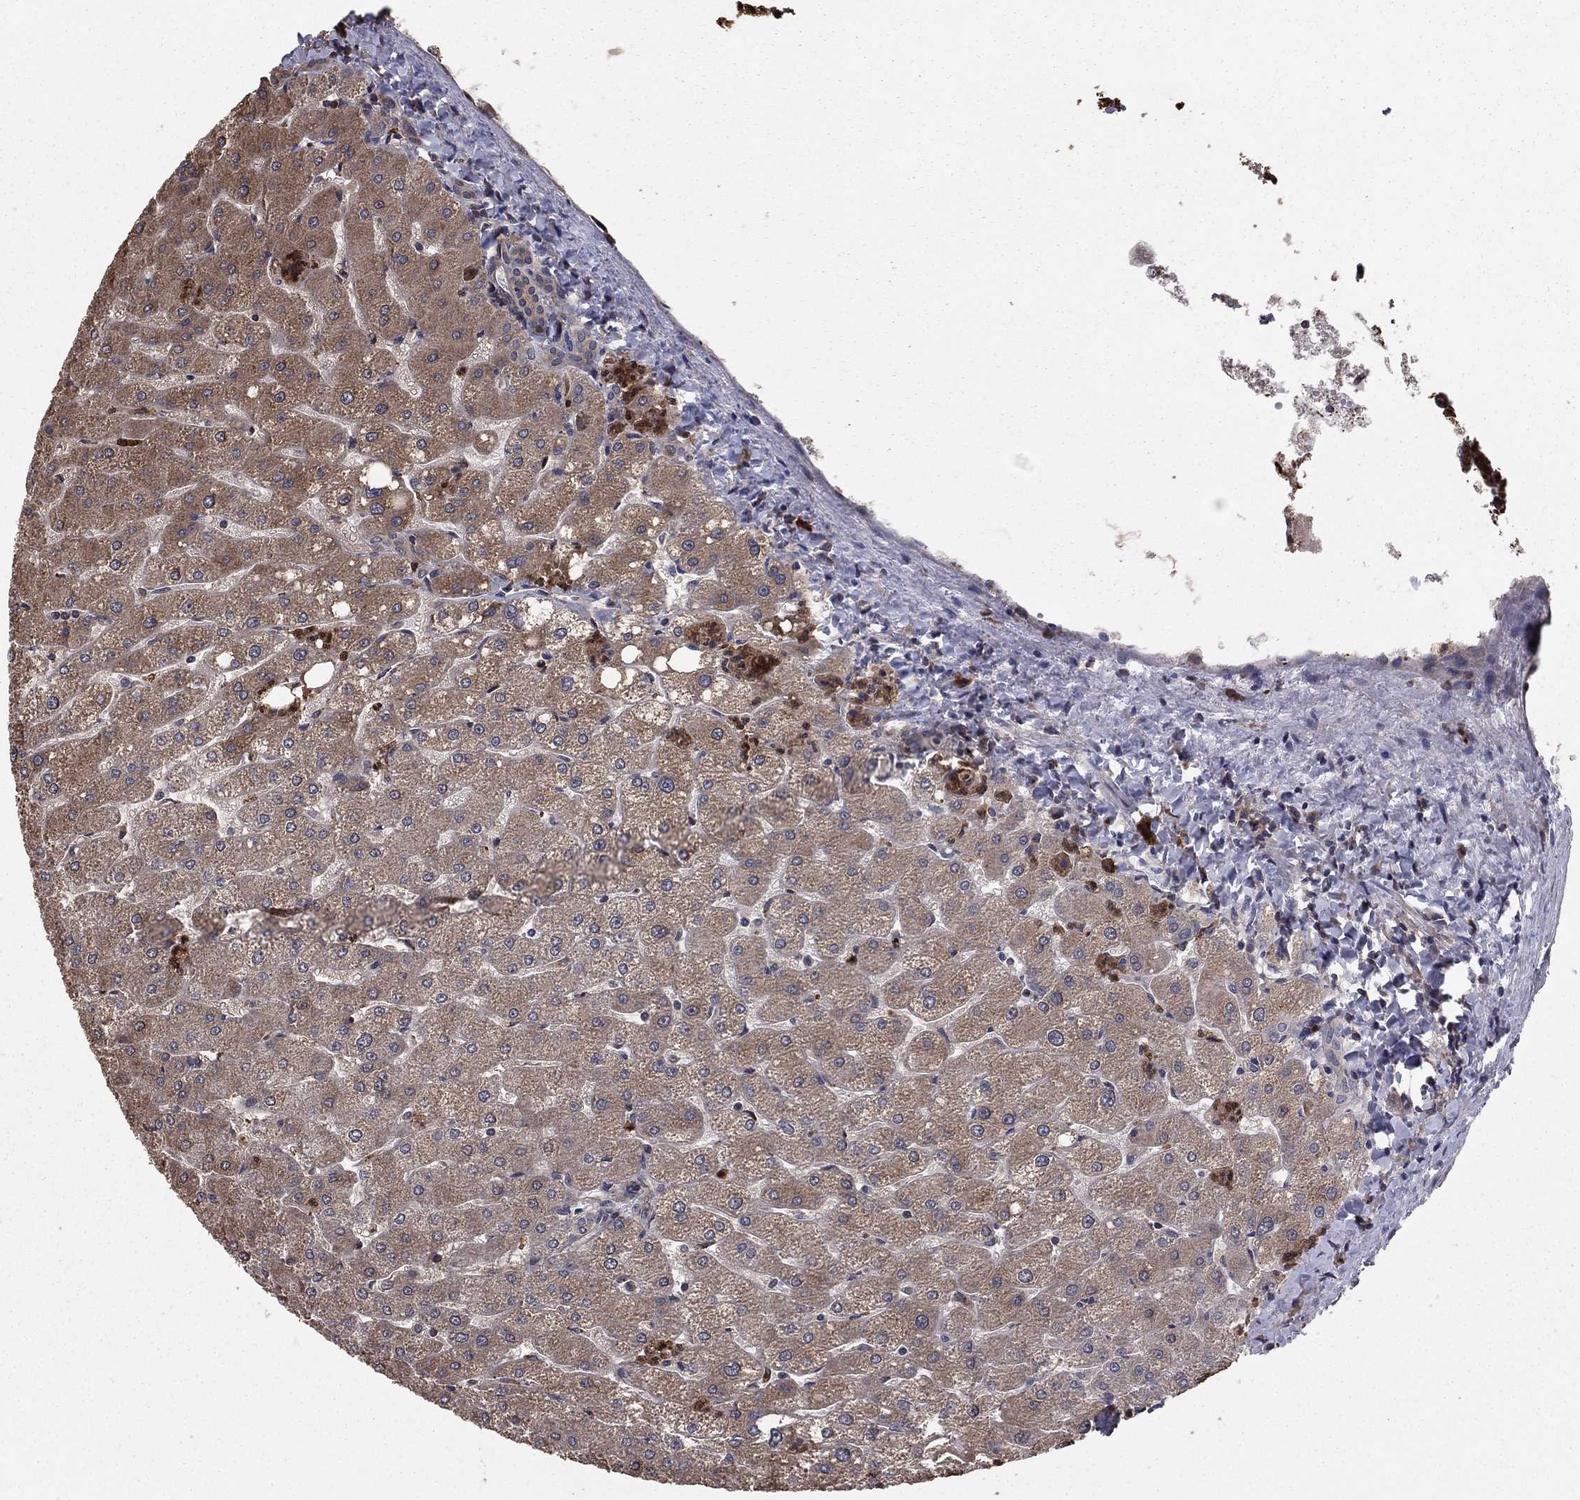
{"staining": {"intensity": "negative", "quantity": "none", "location": "none"}, "tissue": "liver", "cell_type": "Cholangiocytes", "image_type": "normal", "snomed": [{"axis": "morphology", "description": "Normal tissue, NOS"}, {"axis": "topography", "description": "Liver"}], "caption": "Immunohistochemistry (IHC) photomicrograph of benign liver stained for a protein (brown), which exhibits no expression in cholangiocytes. (DAB (3,3'-diaminobenzidine) IHC with hematoxylin counter stain).", "gene": "GYG1", "patient": {"sex": "male", "age": 67}}